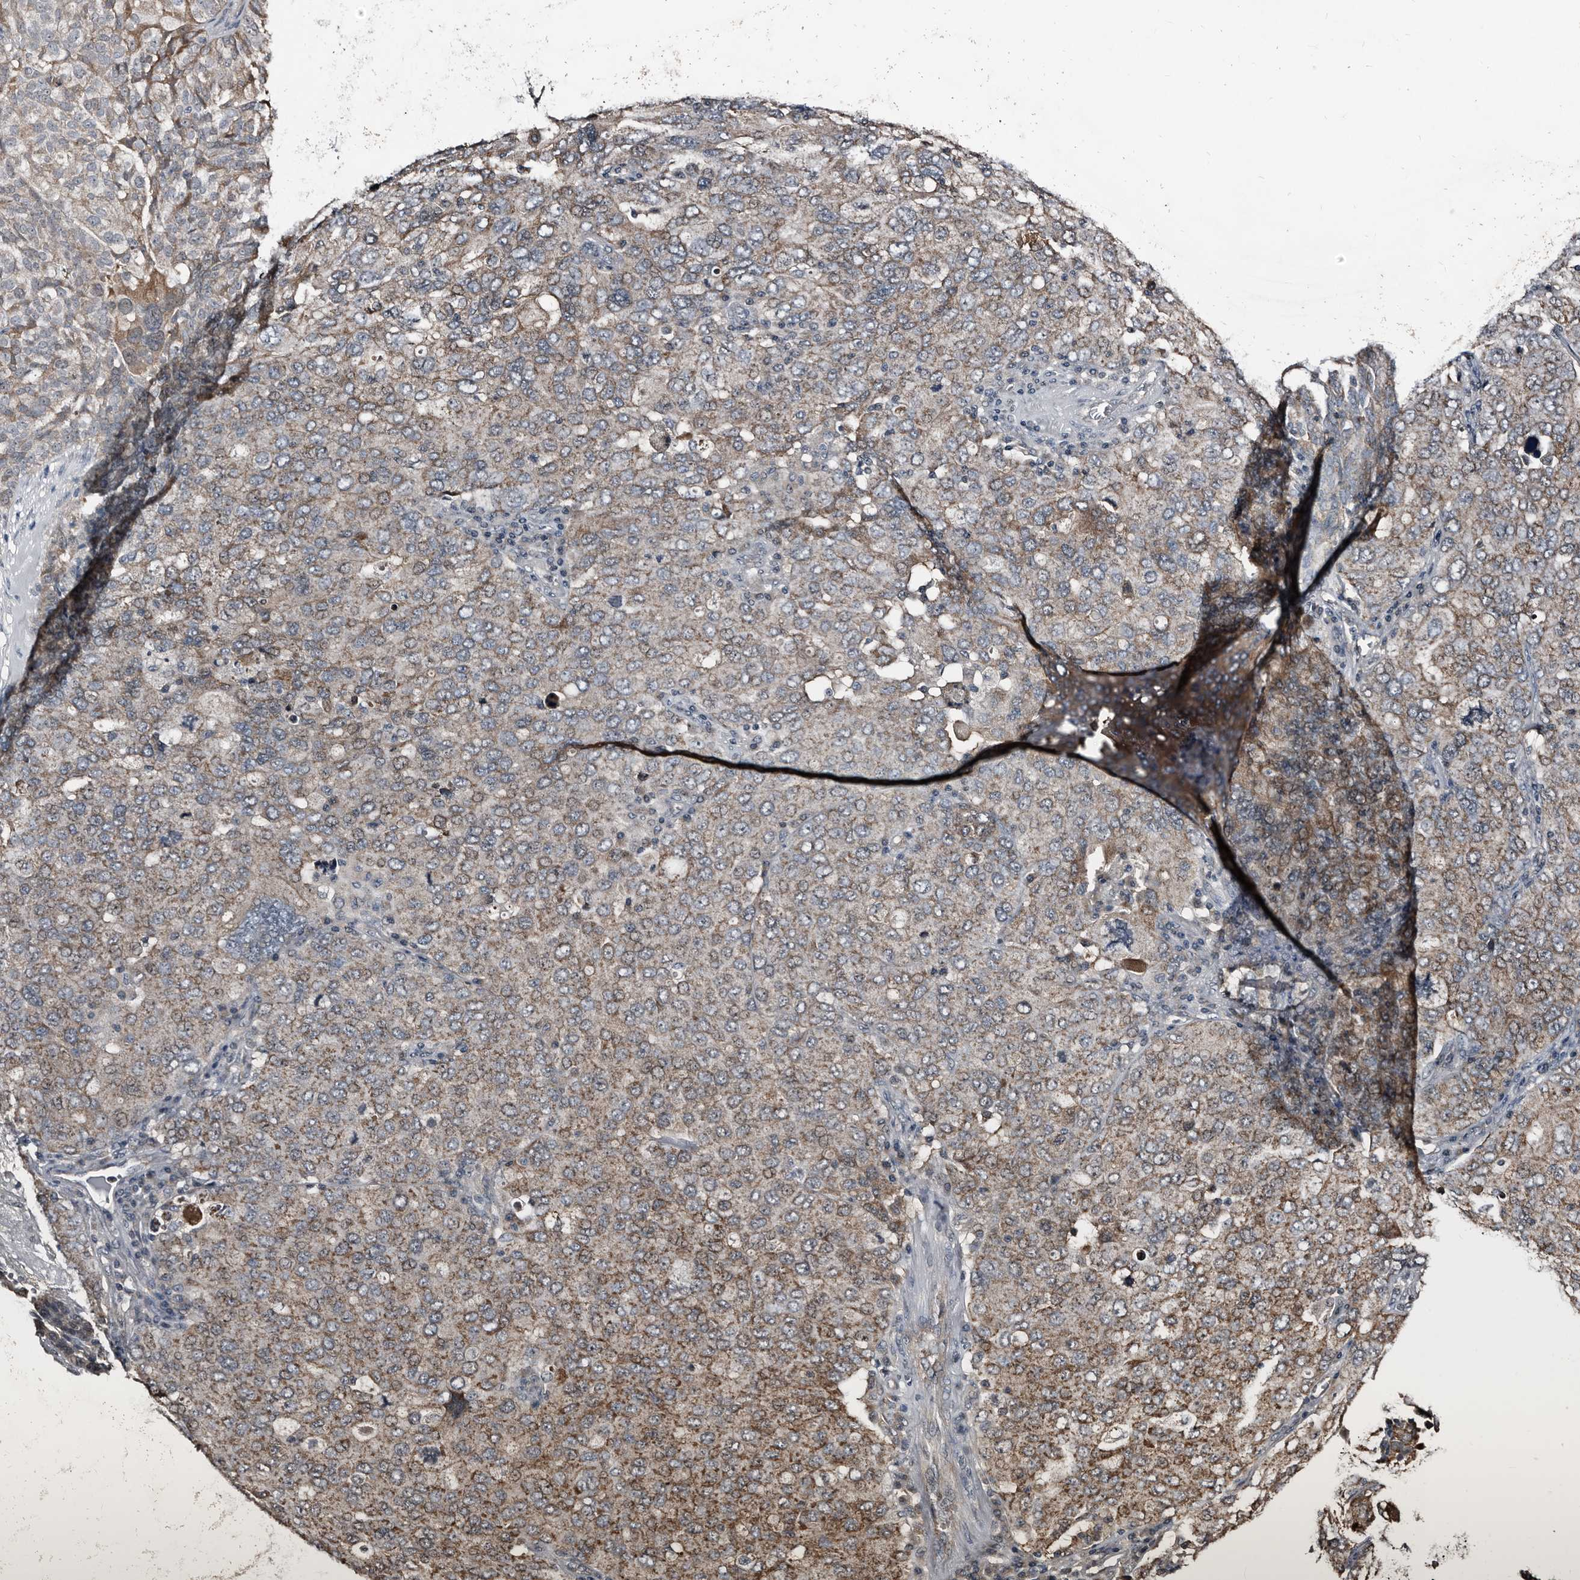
{"staining": {"intensity": "weak", "quantity": "25%-75%", "location": "cytoplasmic/membranous"}, "tissue": "ovarian cancer", "cell_type": "Tumor cells", "image_type": "cancer", "snomed": [{"axis": "morphology", "description": "Carcinoma, endometroid"}, {"axis": "topography", "description": "Ovary"}], "caption": "Protein staining by immunohistochemistry displays weak cytoplasmic/membranous expression in approximately 25%-75% of tumor cells in ovarian cancer.", "gene": "DHPS", "patient": {"sex": "female", "age": 62}}